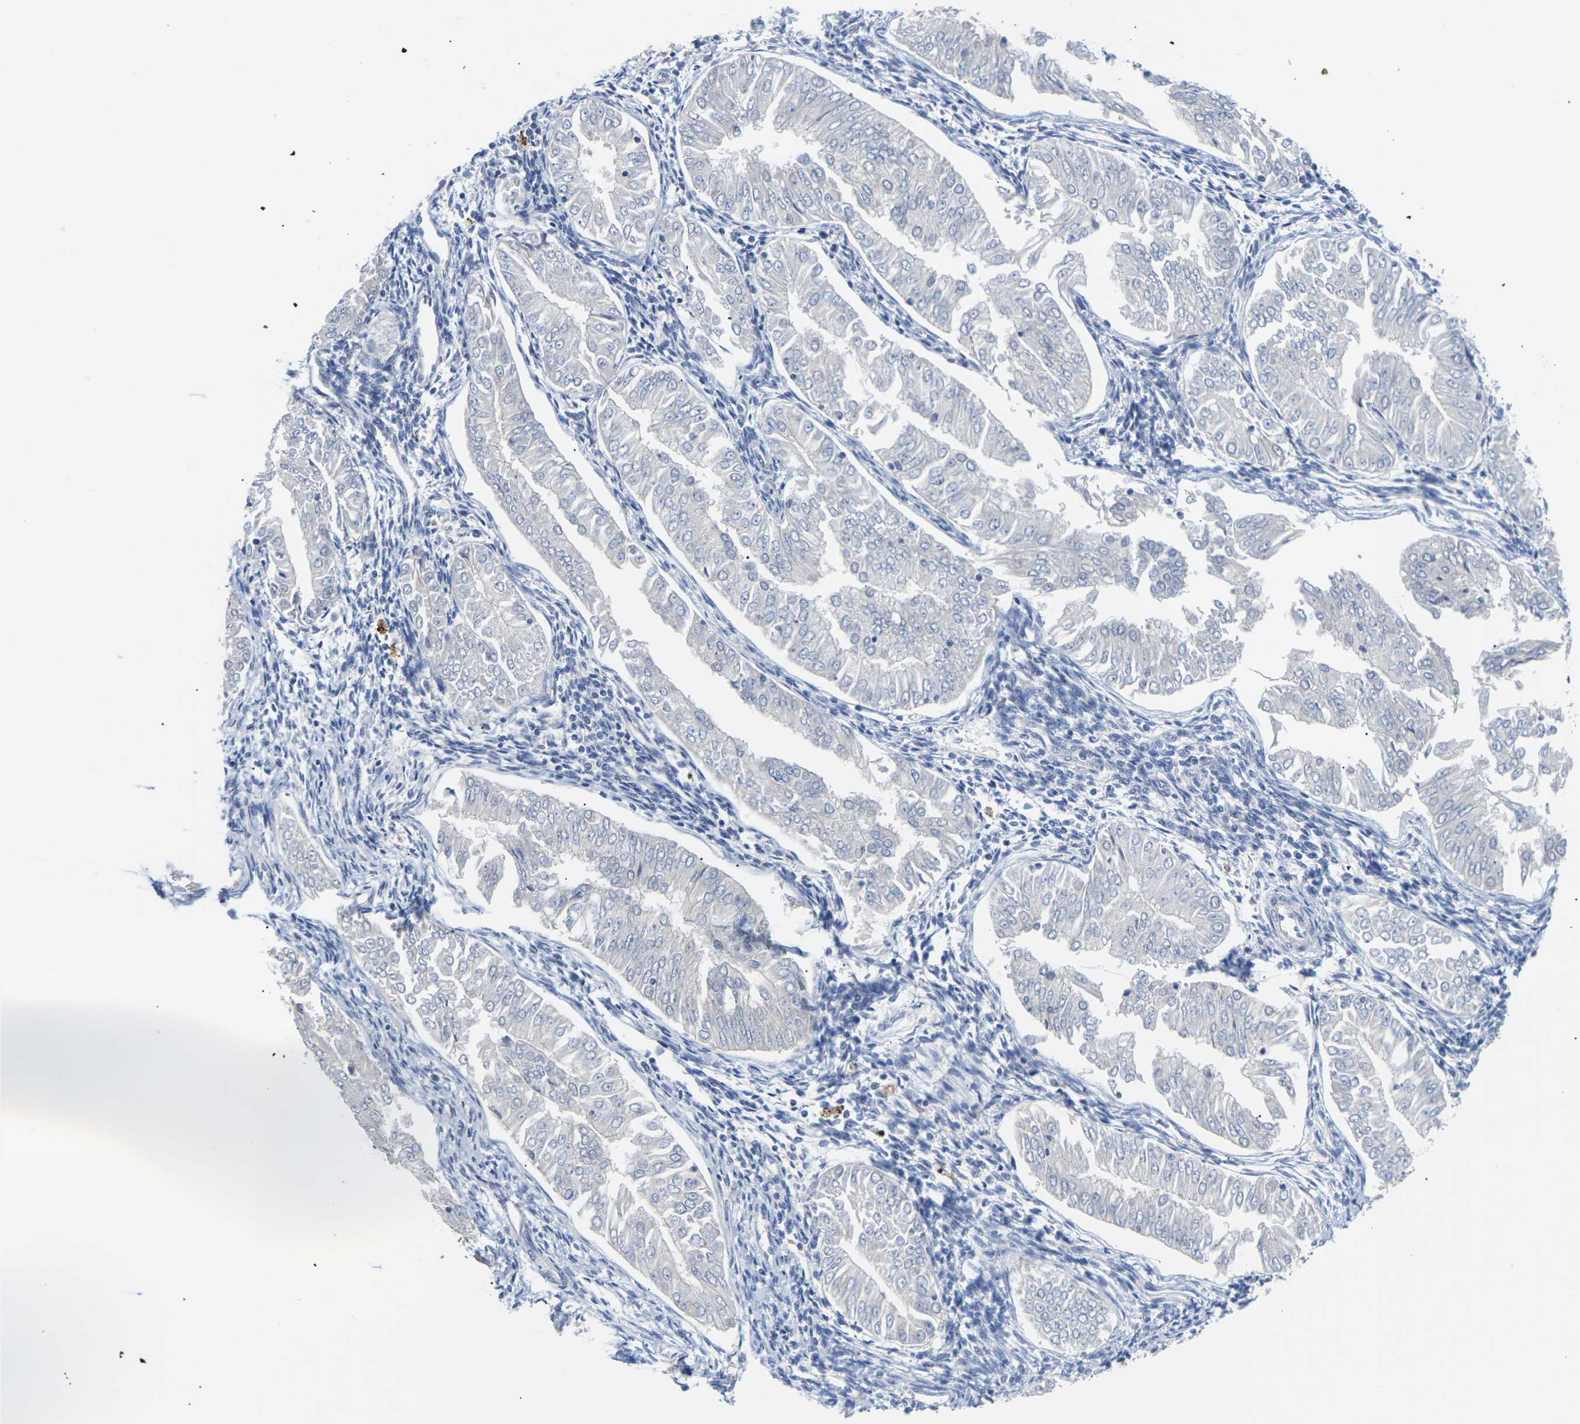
{"staining": {"intensity": "negative", "quantity": "none", "location": "none"}, "tissue": "endometrial cancer", "cell_type": "Tumor cells", "image_type": "cancer", "snomed": [{"axis": "morphology", "description": "Adenocarcinoma, NOS"}, {"axis": "topography", "description": "Endometrium"}], "caption": "A micrograph of human endometrial cancer is negative for staining in tumor cells.", "gene": "TMCO4", "patient": {"sex": "female", "age": 53}}